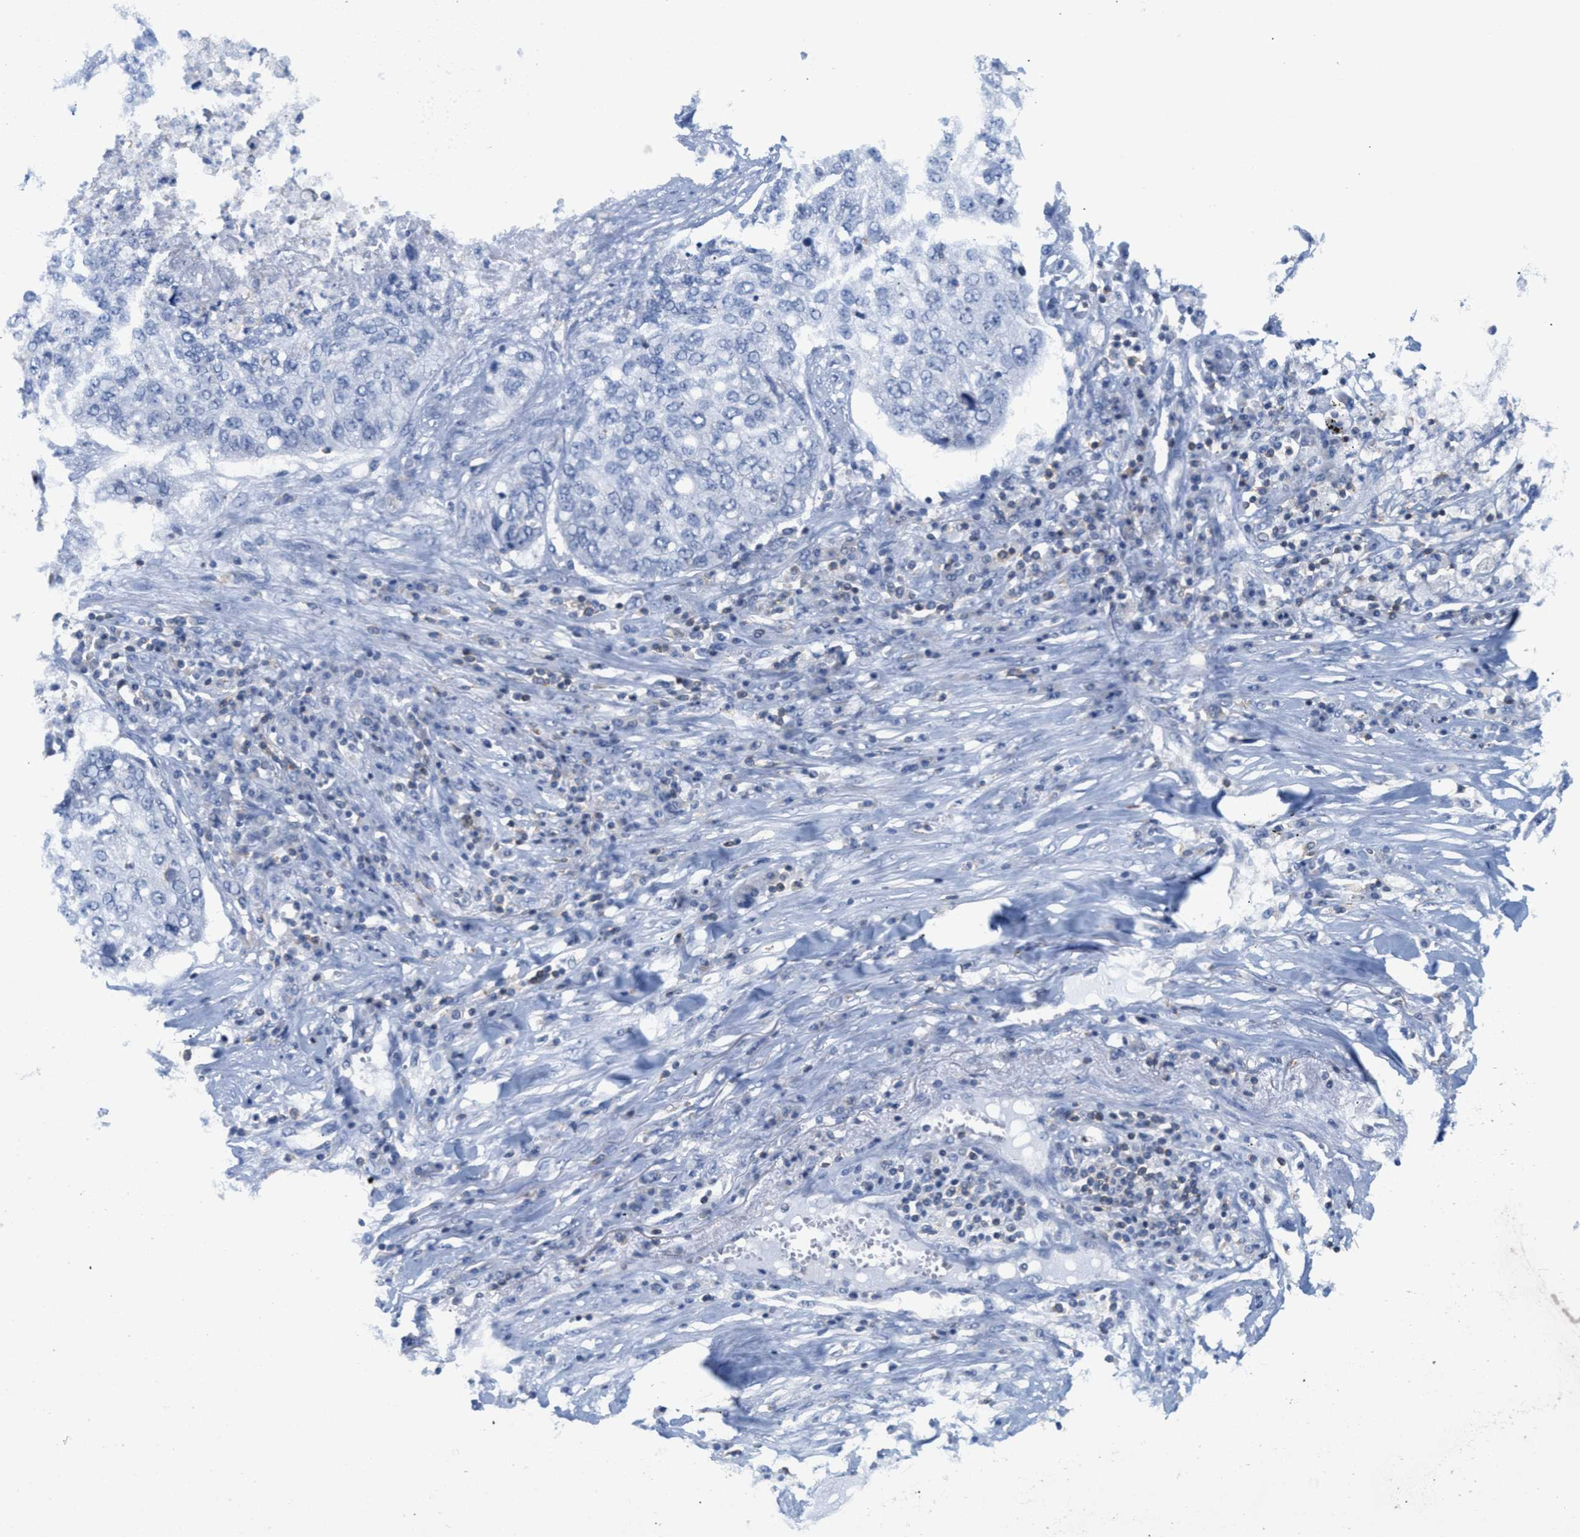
{"staining": {"intensity": "negative", "quantity": "none", "location": "none"}, "tissue": "lung cancer", "cell_type": "Tumor cells", "image_type": "cancer", "snomed": [{"axis": "morphology", "description": "Squamous cell carcinoma, NOS"}, {"axis": "topography", "description": "Lung"}], "caption": "Lung cancer (squamous cell carcinoma) was stained to show a protein in brown. There is no significant staining in tumor cells. (DAB (3,3'-diaminobenzidine) IHC visualized using brightfield microscopy, high magnification).", "gene": "IL16", "patient": {"sex": "female", "age": 63}}